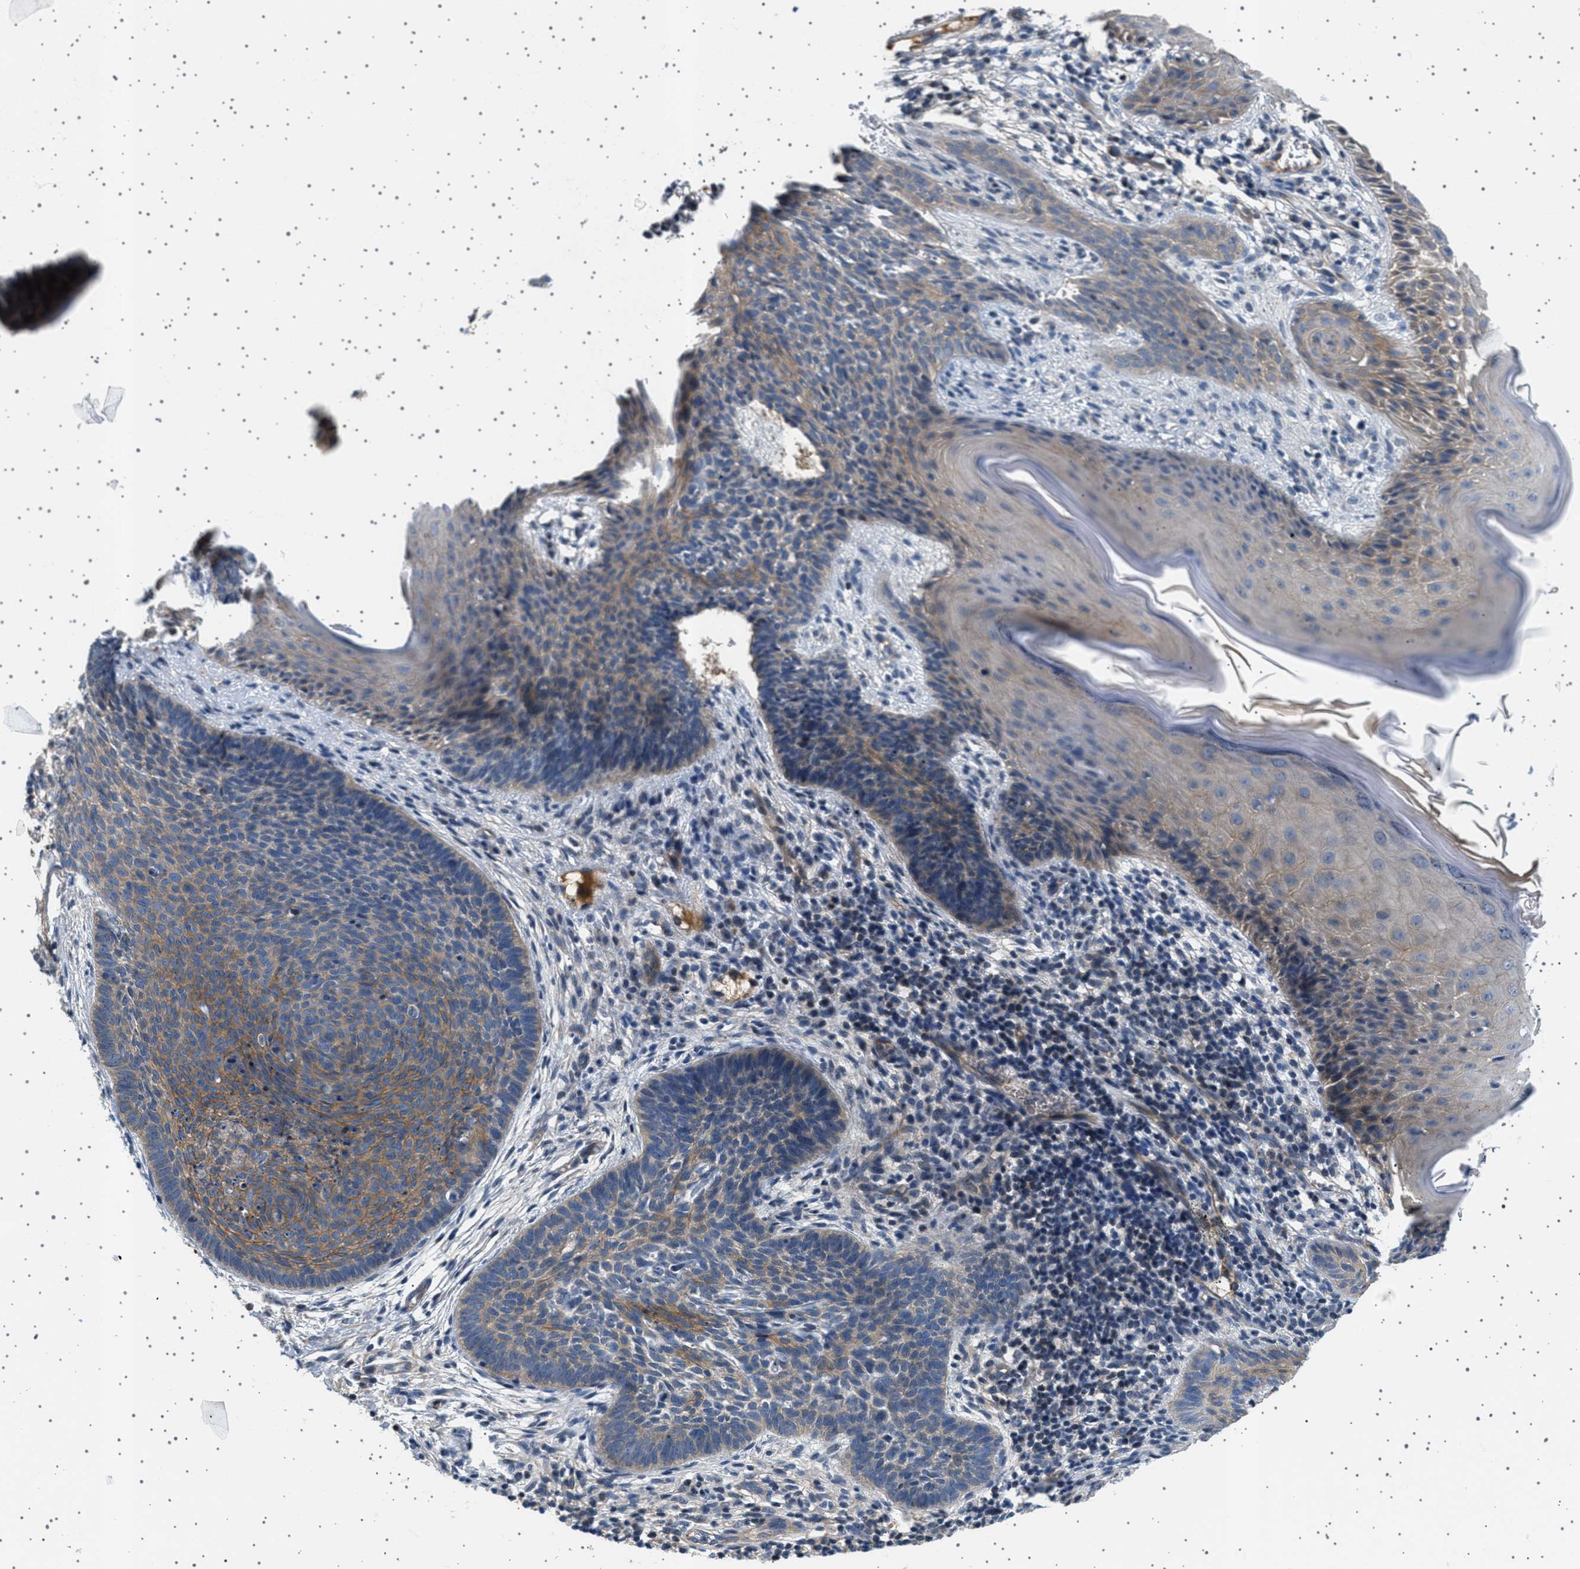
{"staining": {"intensity": "moderate", "quantity": "25%-75%", "location": "cytoplasmic/membranous"}, "tissue": "skin cancer", "cell_type": "Tumor cells", "image_type": "cancer", "snomed": [{"axis": "morphology", "description": "Basal cell carcinoma"}, {"axis": "topography", "description": "Skin"}], "caption": "Tumor cells display medium levels of moderate cytoplasmic/membranous positivity in about 25%-75% of cells in basal cell carcinoma (skin).", "gene": "PLPP6", "patient": {"sex": "male", "age": 60}}